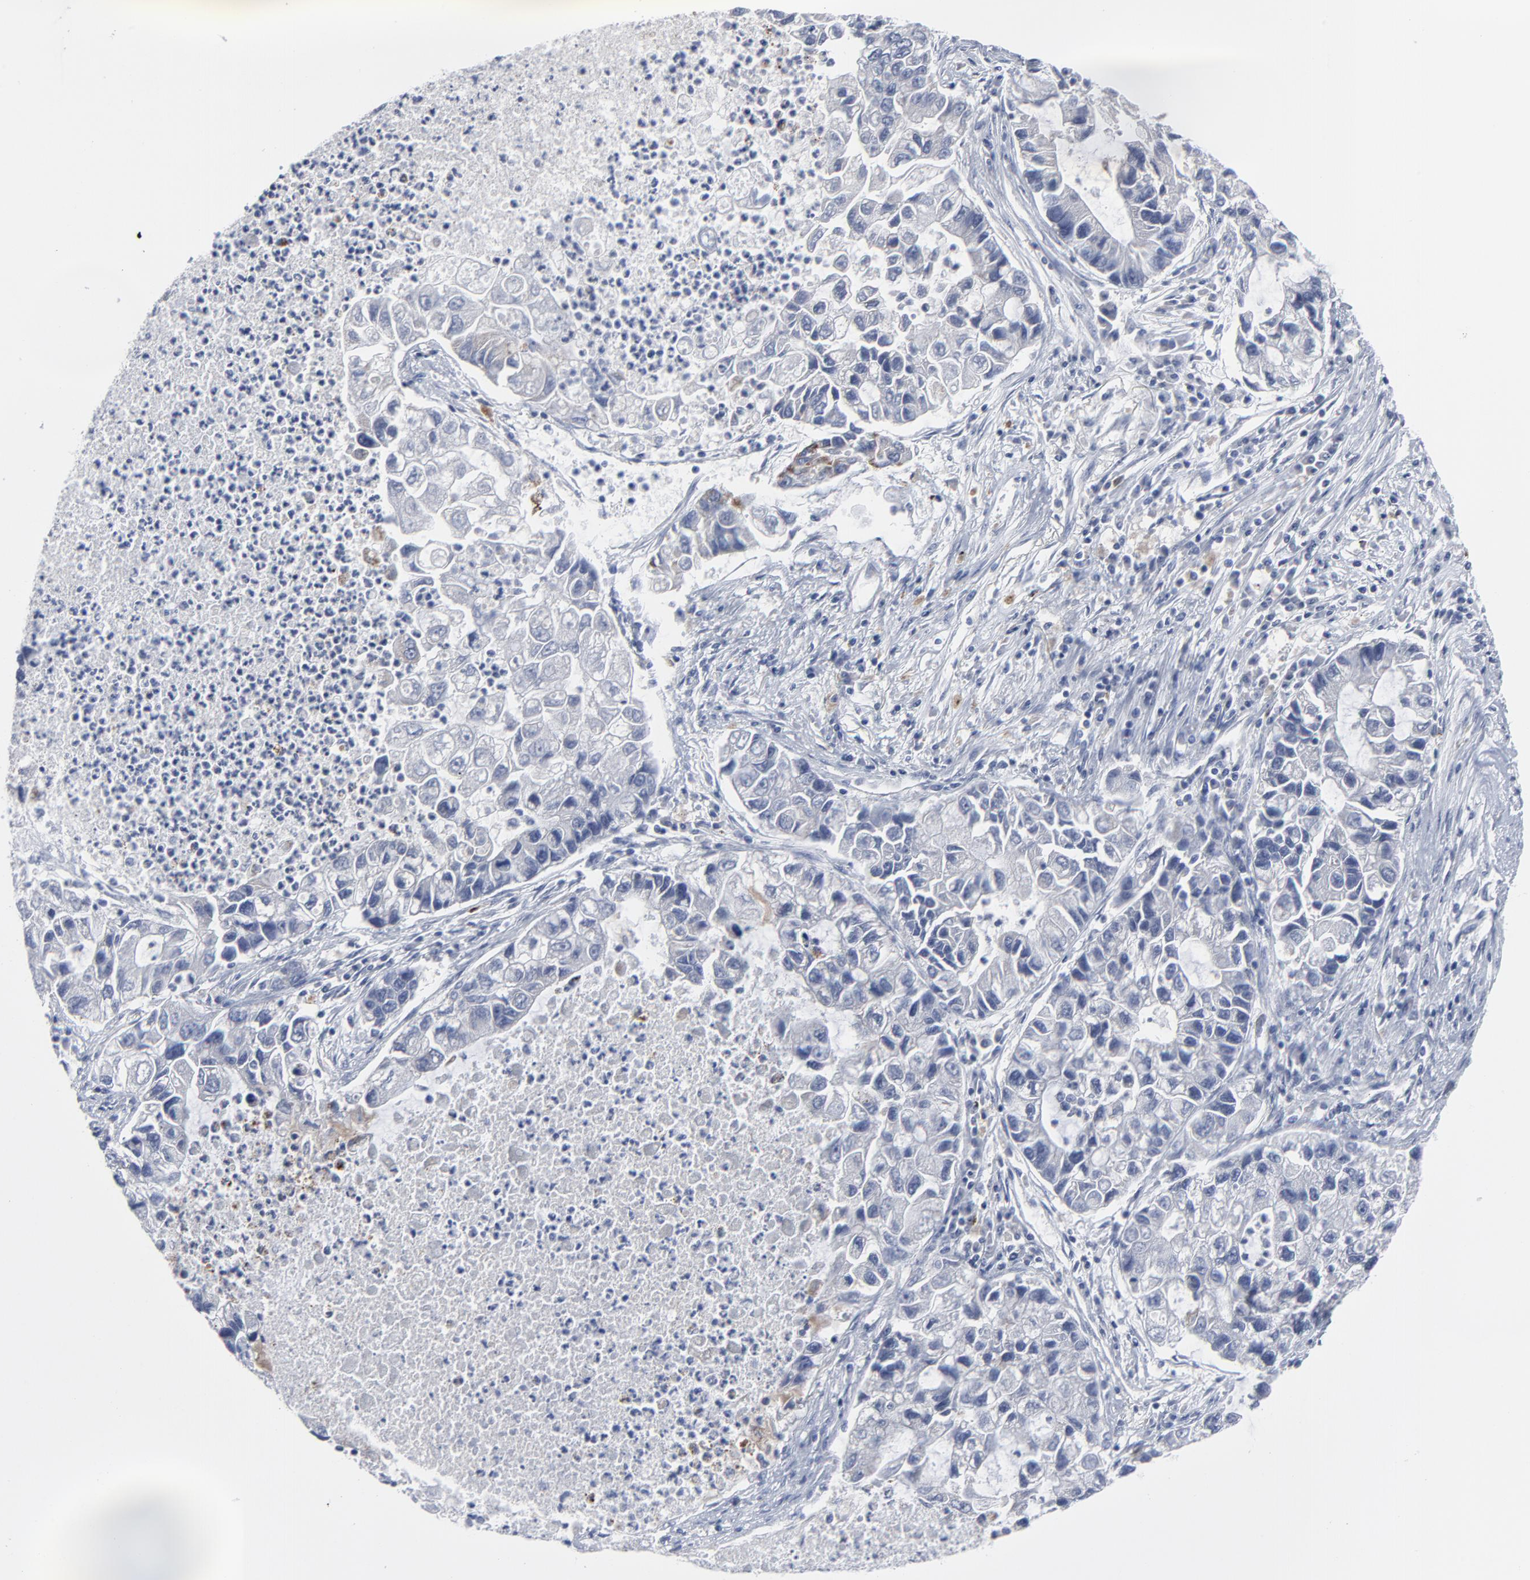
{"staining": {"intensity": "negative", "quantity": "none", "location": "none"}, "tissue": "lung cancer", "cell_type": "Tumor cells", "image_type": "cancer", "snomed": [{"axis": "morphology", "description": "Adenocarcinoma, NOS"}, {"axis": "topography", "description": "Lung"}], "caption": "High magnification brightfield microscopy of lung cancer stained with DAB (brown) and counterstained with hematoxylin (blue): tumor cells show no significant staining.", "gene": "TXNRD2", "patient": {"sex": "female", "age": 51}}